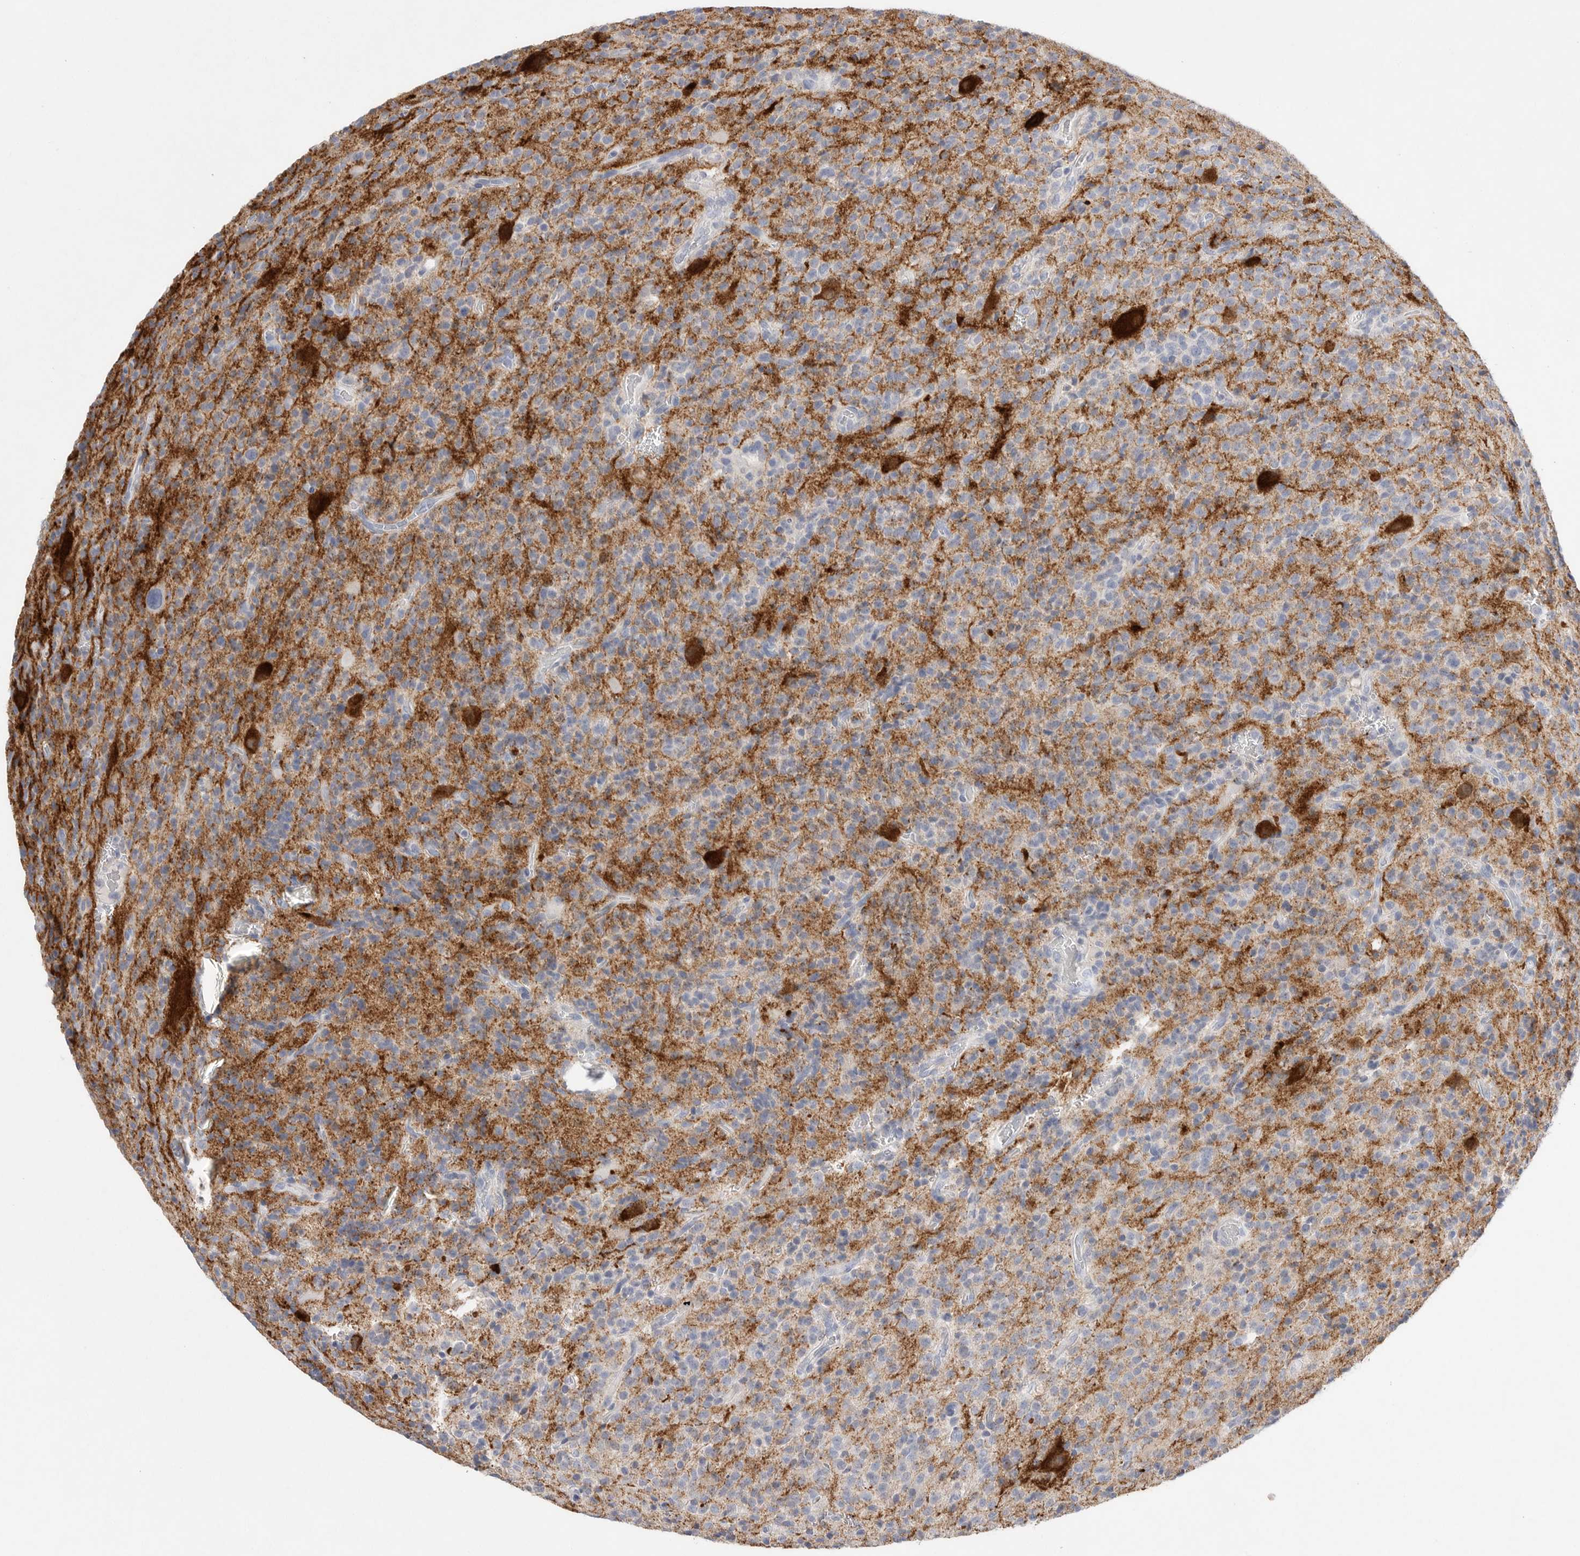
{"staining": {"intensity": "negative", "quantity": "none", "location": "none"}, "tissue": "glioma", "cell_type": "Tumor cells", "image_type": "cancer", "snomed": [{"axis": "morphology", "description": "Glioma, malignant, High grade"}, {"axis": "topography", "description": "Brain"}], "caption": "Tumor cells show no significant protein positivity in malignant high-grade glioma.", "gene": "CAMK2B", "patient": {"sex": "male", "age": 34}}